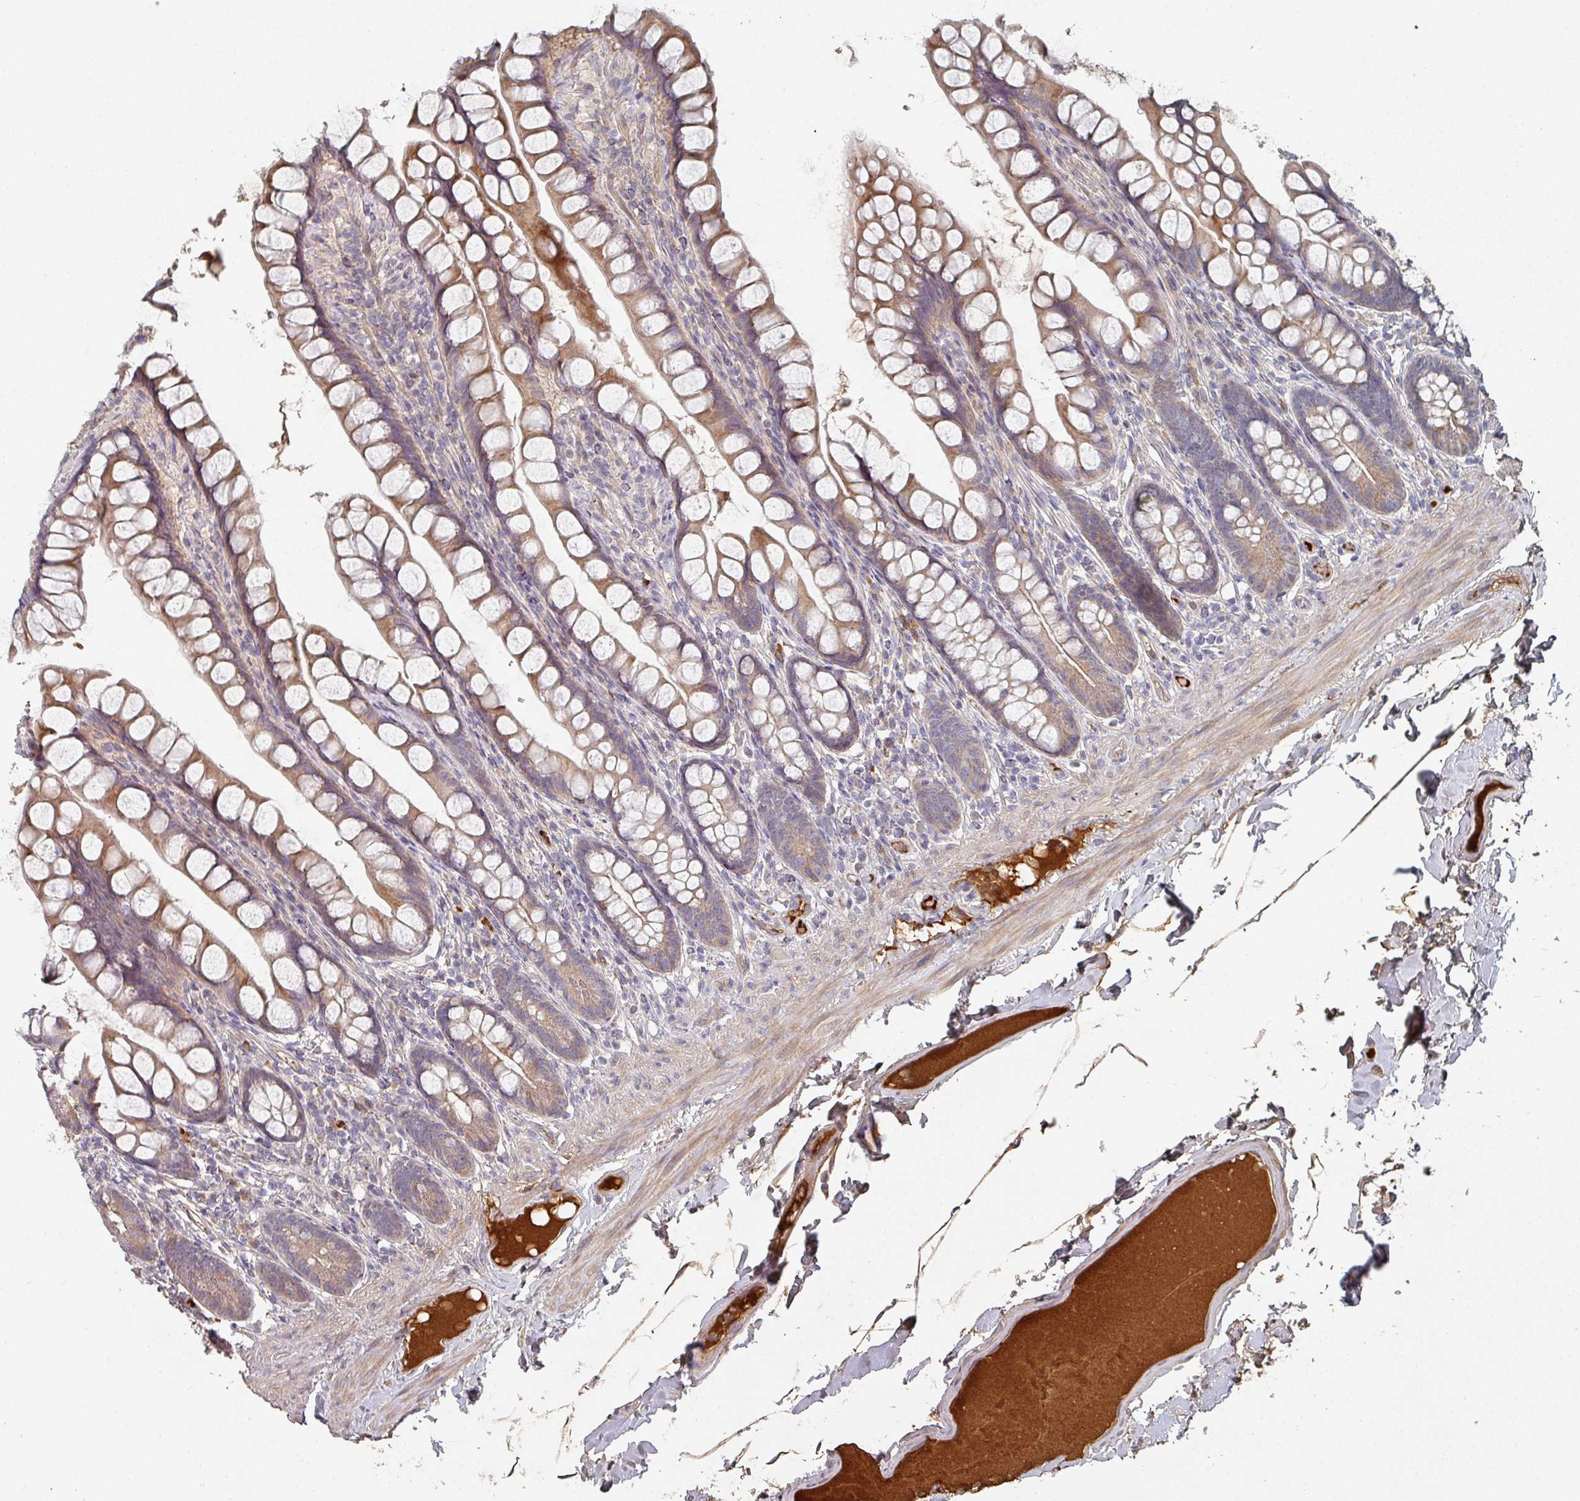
{"staining": {"intensity": "moderate", "quantity": ">75%", "location": "cytoplasmic/membranous"}, "tissue": "small intestine", "cell_type": "Glandular cells", "image_type": "normal", "snomed": [{"axis": "morphology", "description": "Normal tissue, NOS"}, {"axis": "topography", "description": "Small intestine"}], "caption": "Approximately >75% of glandular cells in unremarkable human small intestine reveal moderate cytoplasmic/membranous protein positivity as visualized by brown immunohistochemical staining.", "gene": "ENSG00000249773", "patient": {"sex": "male", "age": 70}}